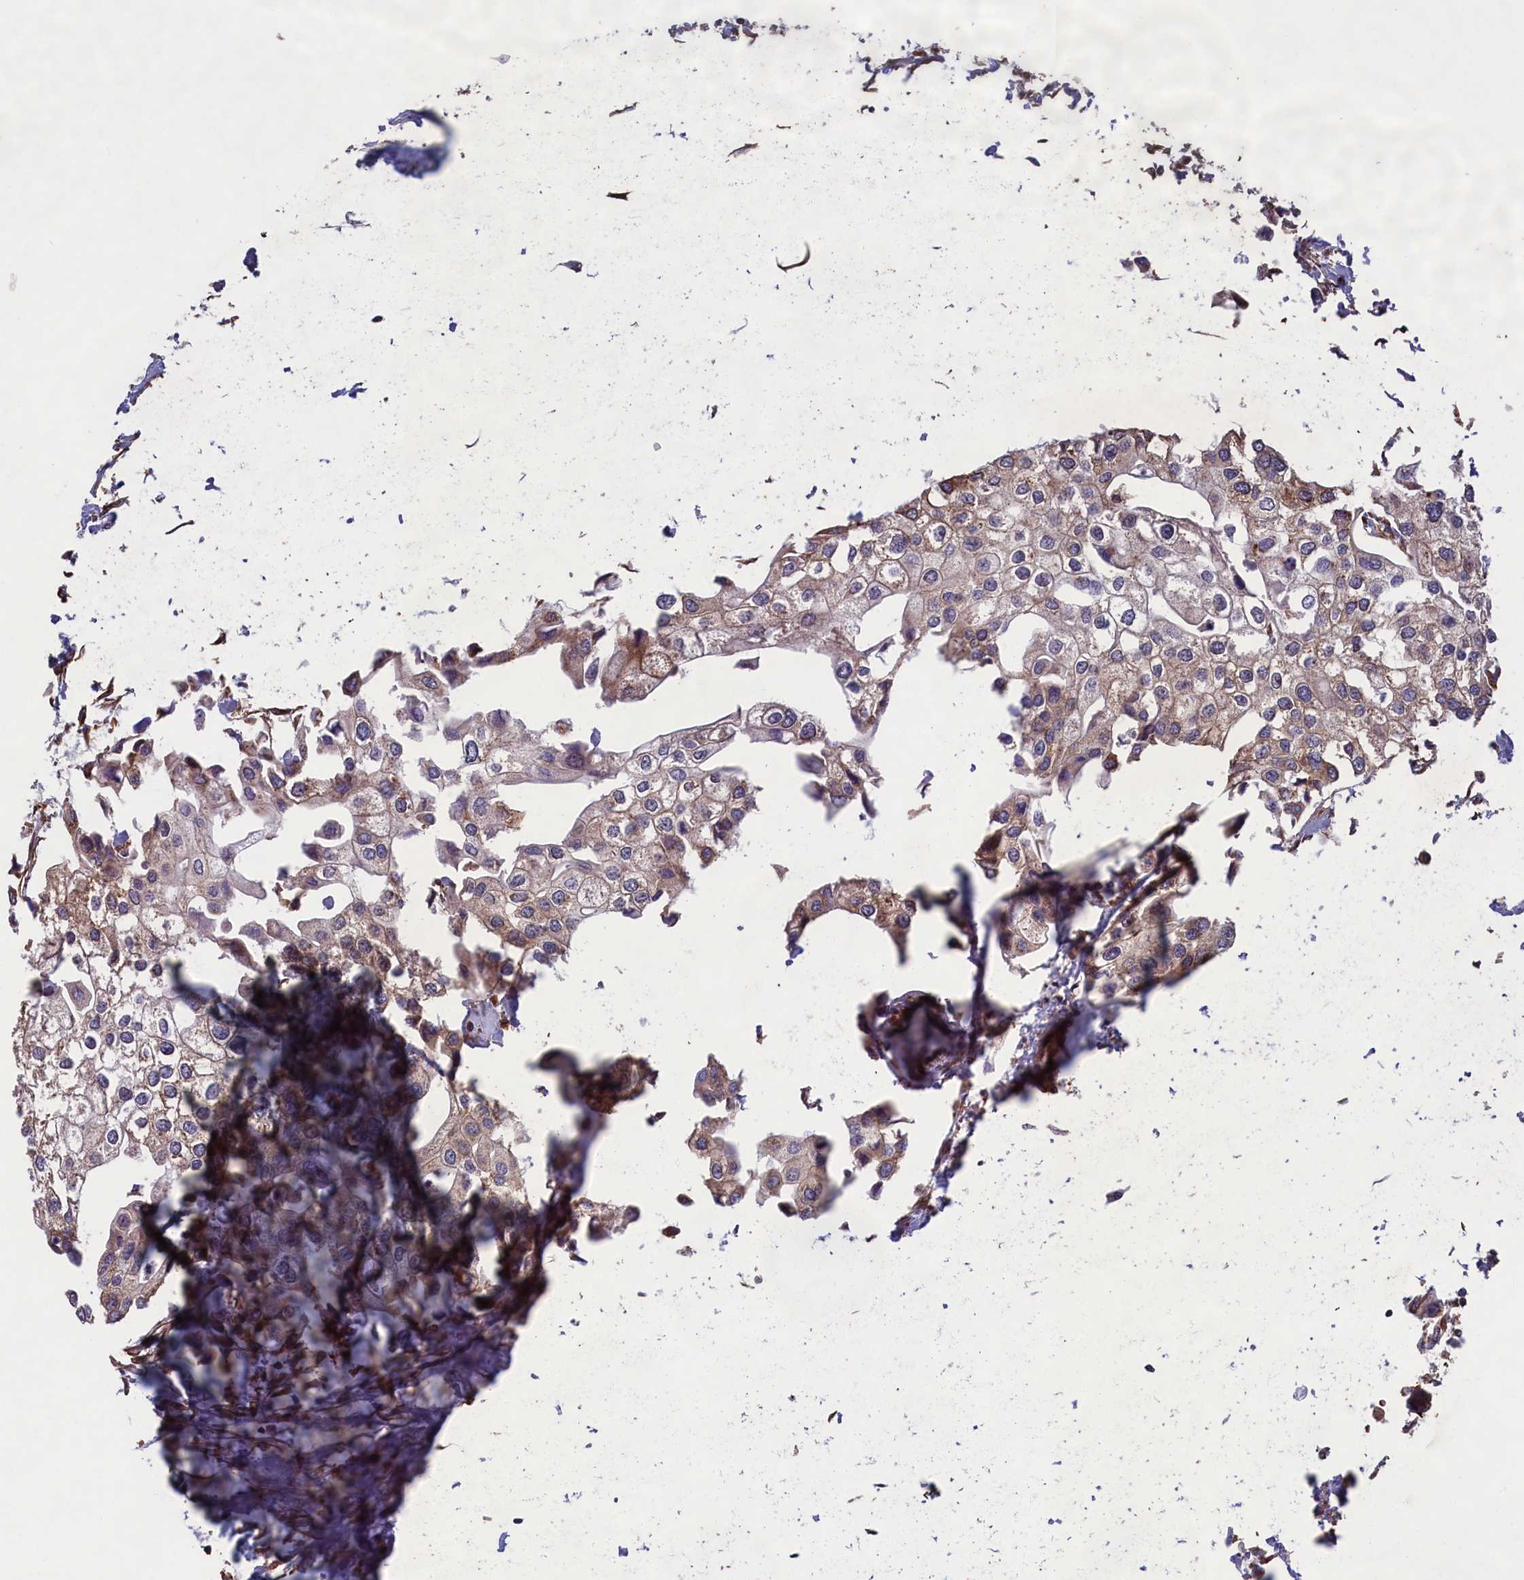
{"staining": {"intensity": "moderate", "quantity": "25%-75%", "location": "cytoplasmic/membranous"}, "tissue": "urothelial cancer", "cell_type": "Tumor cells", "image_type": "cancer", "snomed": [{"axis": "morphology", "description": "Urothelial carcinoma, High grade"}, {"axis": "topography", "description": "Urinary bladder"}], "caption": "DAB immunohistochemical staining of urothelial carcinoma (high-grade) reveals moderate cytoplasmic/membranous protein staining in about 25%-75% of tumor cells. The protein of interest is stained brown, and the nuclei are stained in blue (DAB (3,3'-diaminobenzidine) IHC with brightfield microscopy, high magnification).", "gene": "CCDC124", "patient": {"sex": "male", "age": 64}}